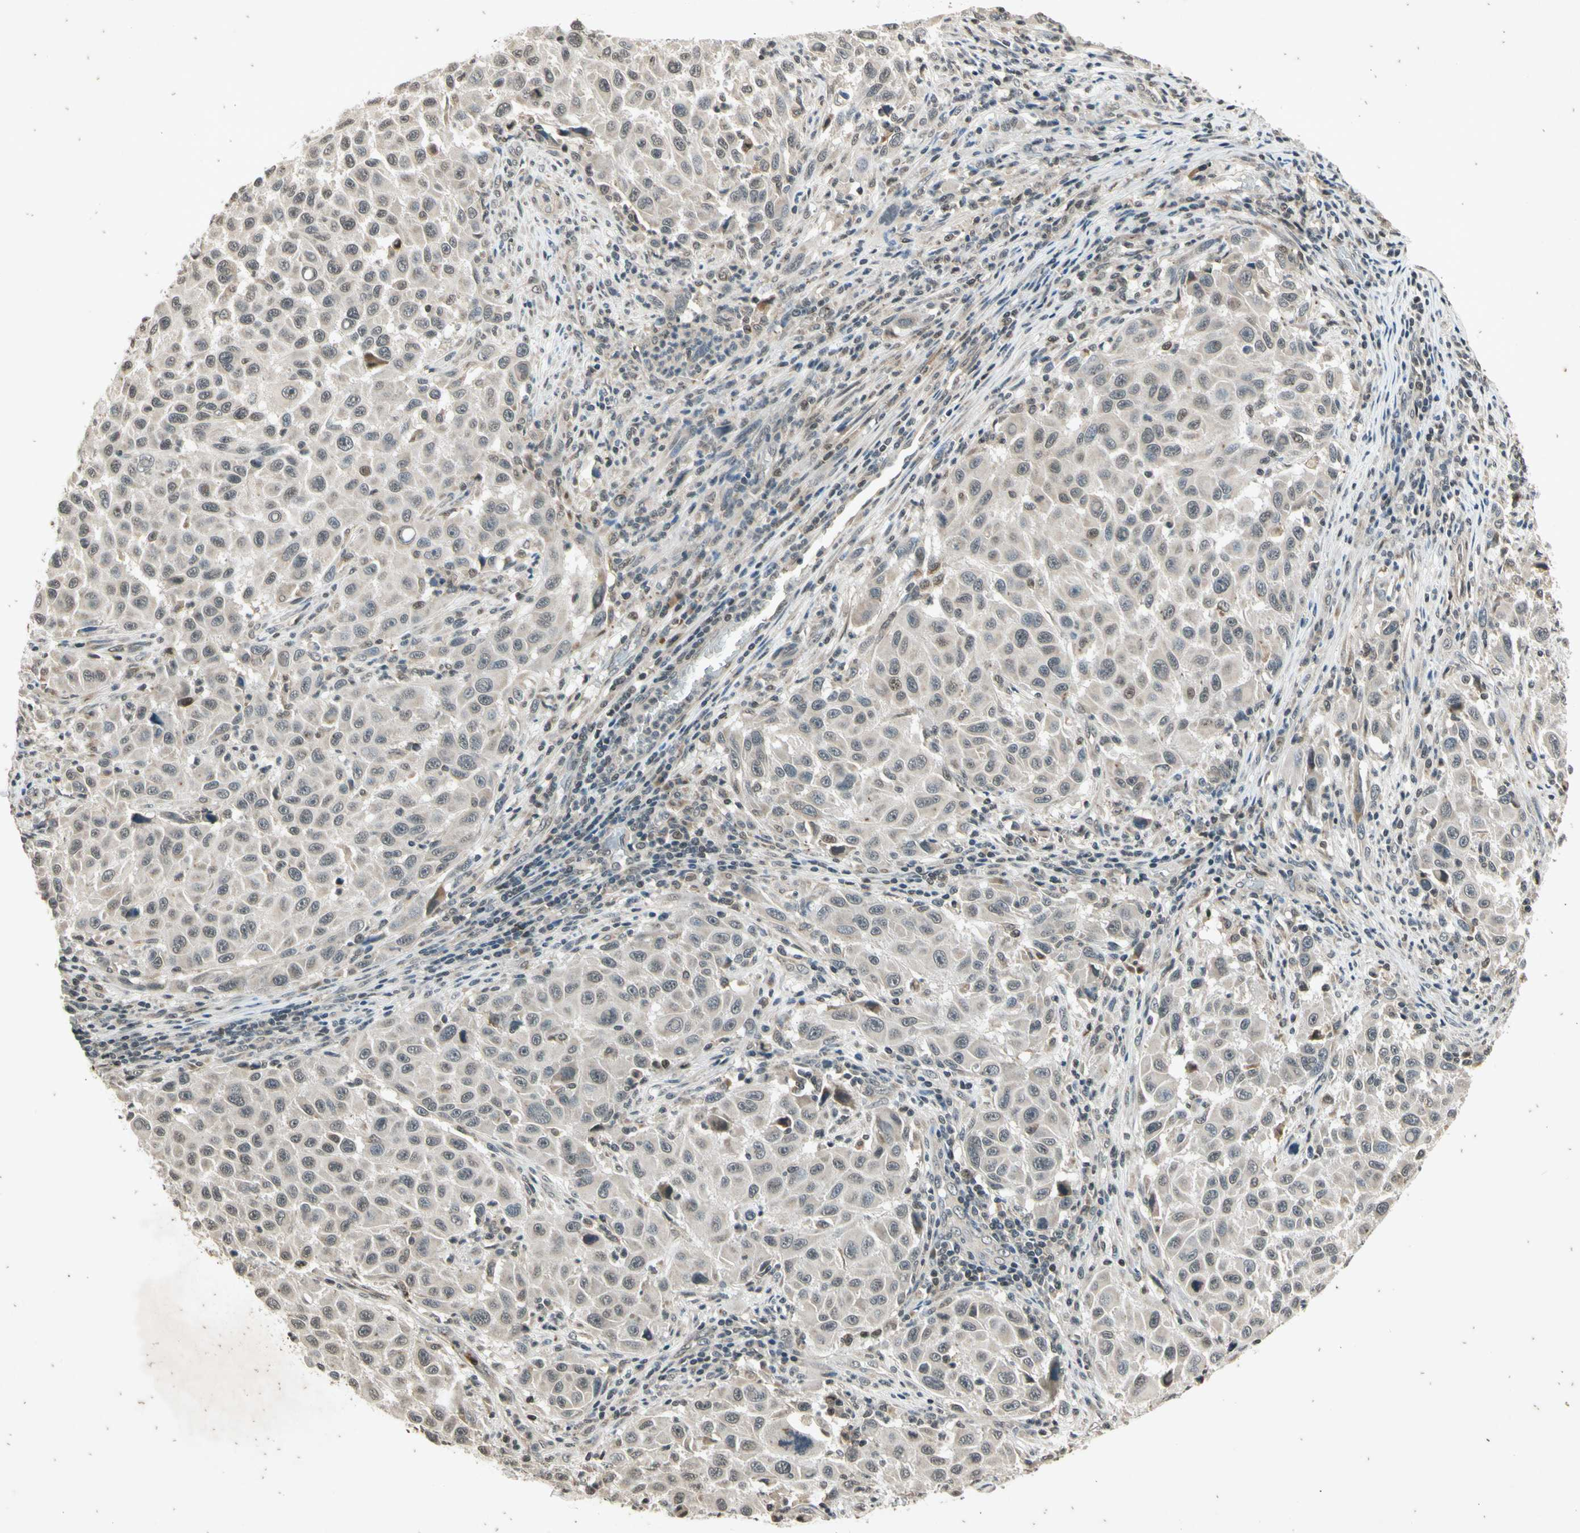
{"staining": {"intensity": "negative", "quantity": "none", "location": "none"}, "tissue": "melanoma", "cell_type": "Tumor cells", "image_type": "cancer", "snomed": [{"axis": "morphology", "description": "Malignant melanoma, Metastatic site"}, {"axis": "topography", "description": "Lymph node"}], "caption": "Protein analysis of malignant melanoma (metastatic site) shows no significant positivity in tumor cells.", "gene": "EFNB2", "patient": {"sex": "male", "age": 61}}